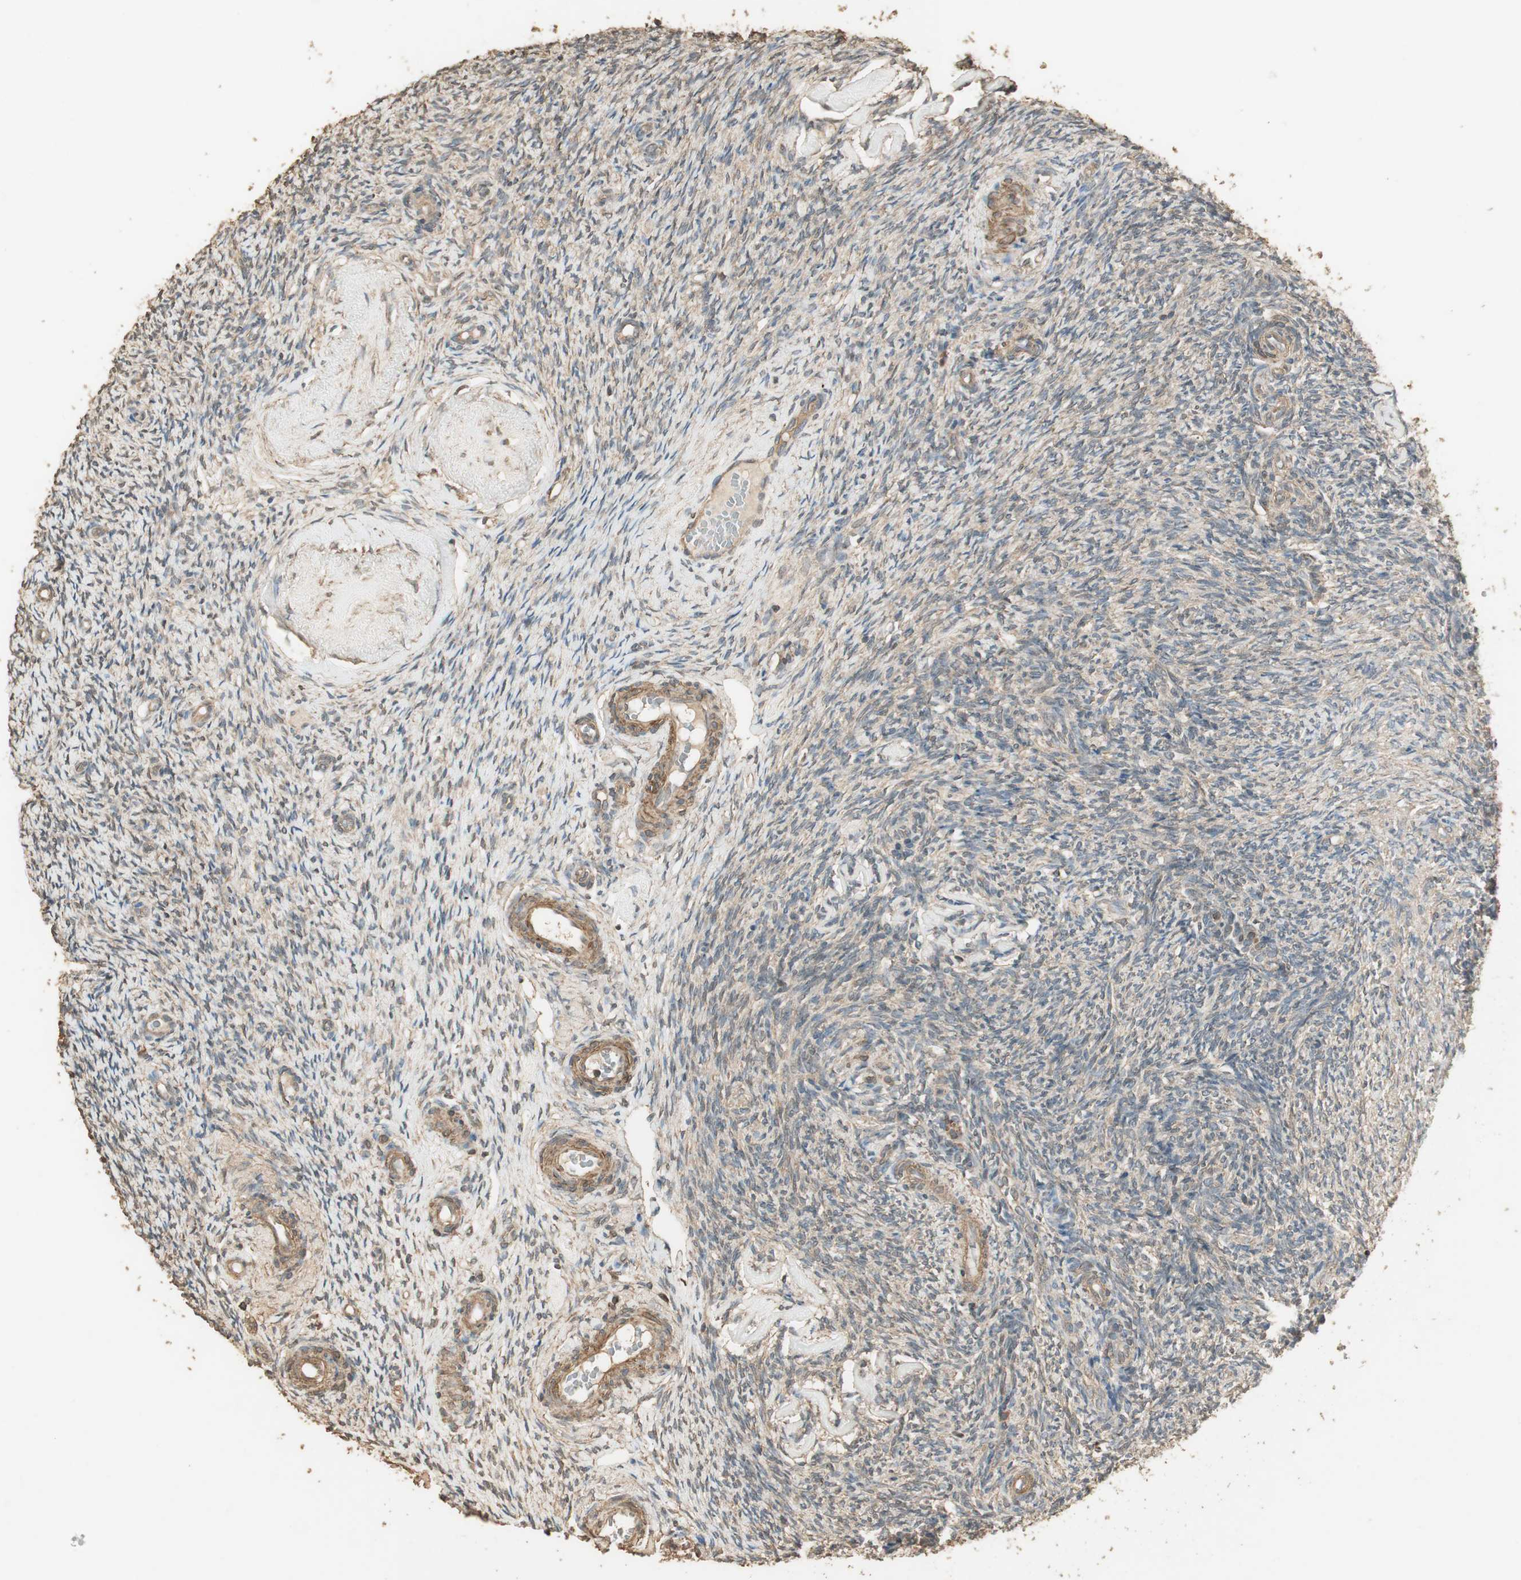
{"staining": {"intensity": "moderate", "quantity": ">75%", "location": "cytoplasmic/membranous"}, "tissue": "ovary", "cell_type": "Follicle cells", "image_type": "normal", "snomed": [{"axis": "morphology", "description": "Normal tissue, NOS"}, {"axis": "topography", "description": "Ovary"}], "caption": "A medium amount of moderate cytoplasmic/membranous positivity is seen in about >75% of follicle cells in unremarkable ovary.", "gene": "USP2", "patient": {"sex": "female", "age": 60}}